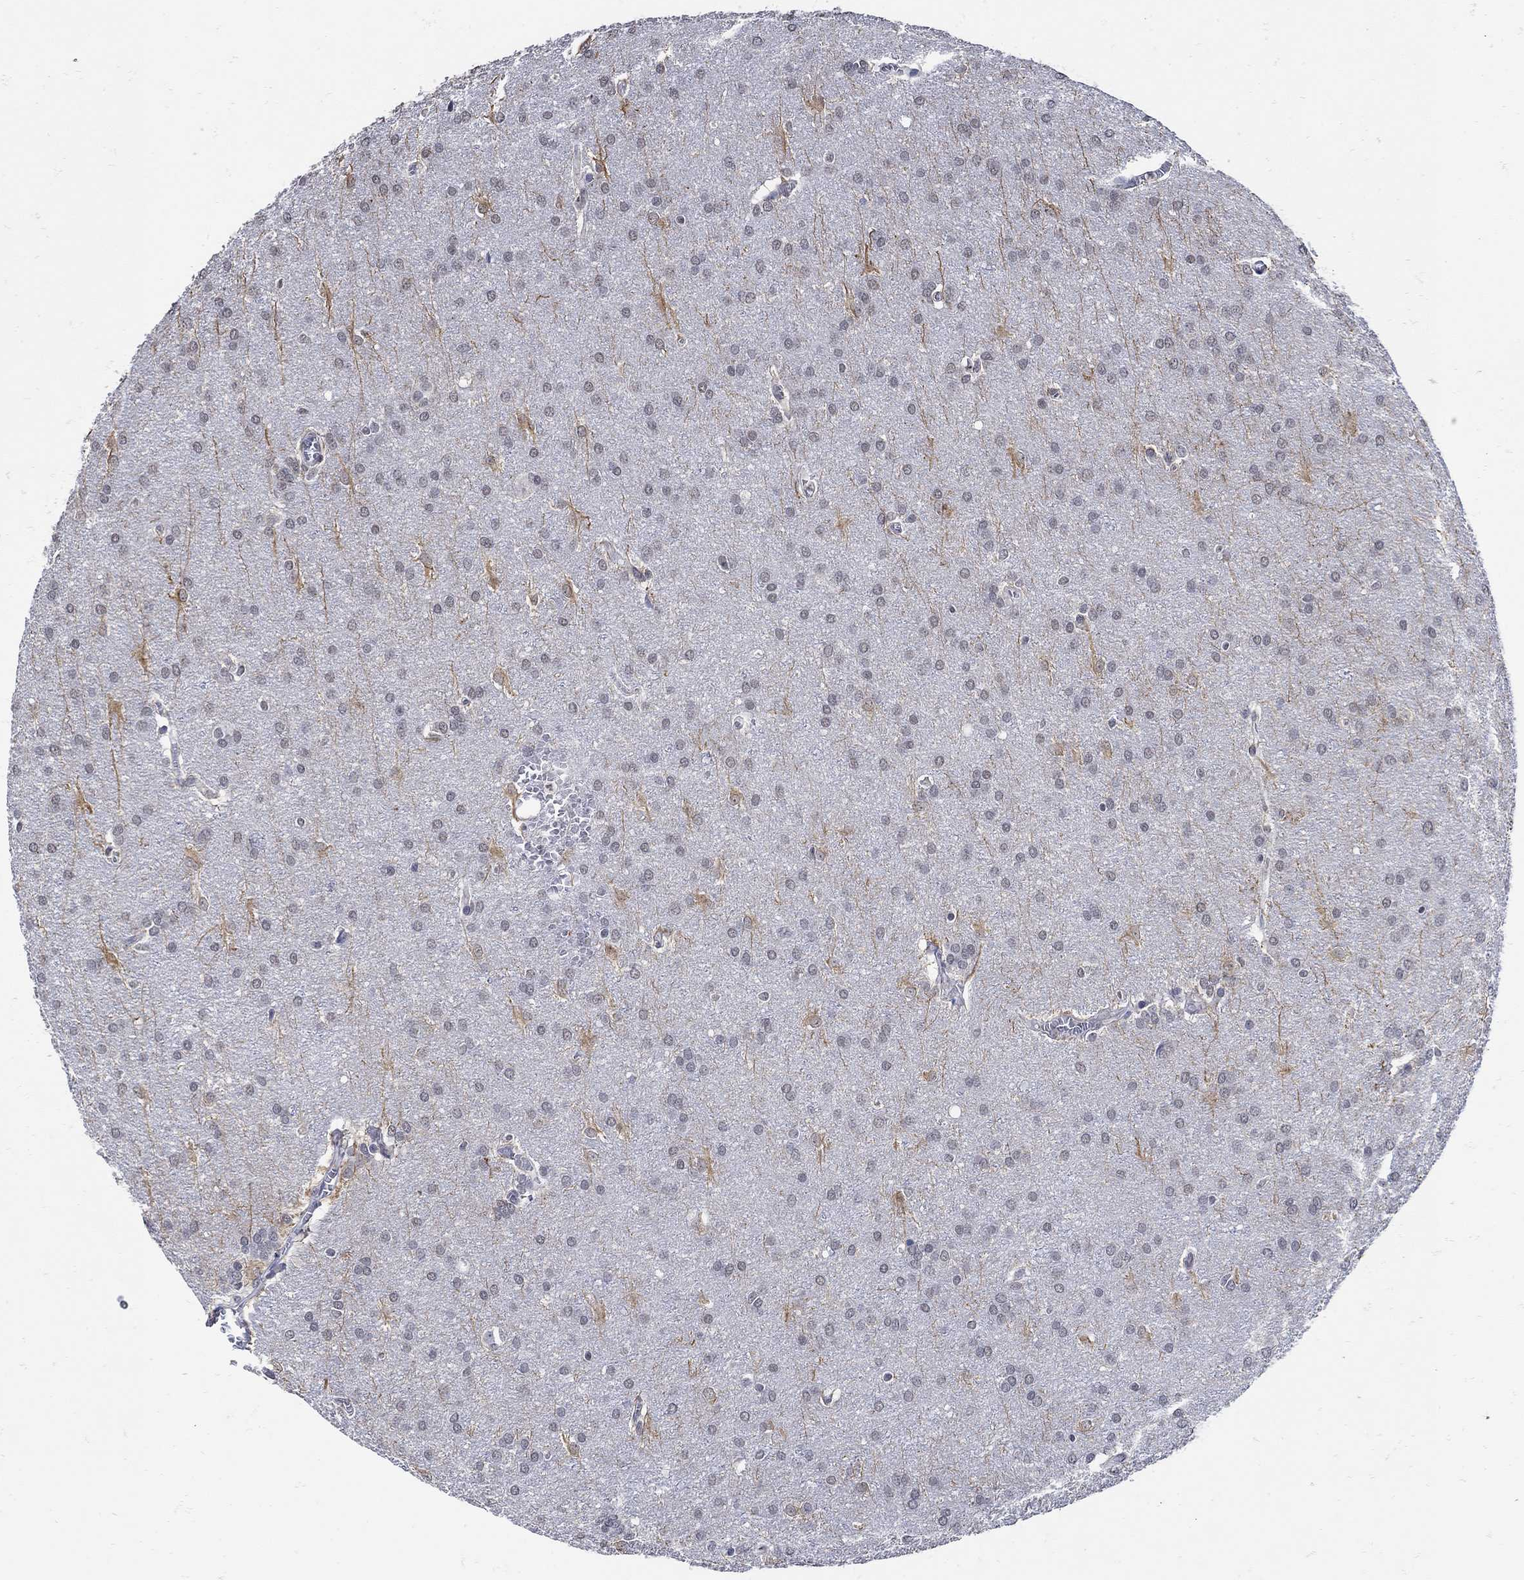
{"staining": {"intensity": "negative", "quantity": "none", "location": "none"}, "tissue": "glioma", "cell_type": "Tumor cells", "image_type": "cancer", "snomed": [{"axis": "morphology", "description": "Glioma, malignant, Low grade"}, {"axis": "topography", "description": "Brain"}], "caption": "DAB (3,3'-diaminobenzidine) immunohistochemical staining of malignant glioma (low-grade) shows no significant positivity in tumor cells.", "gene": "KCNN3", "patient": {"sex": "female", "age": 32}}